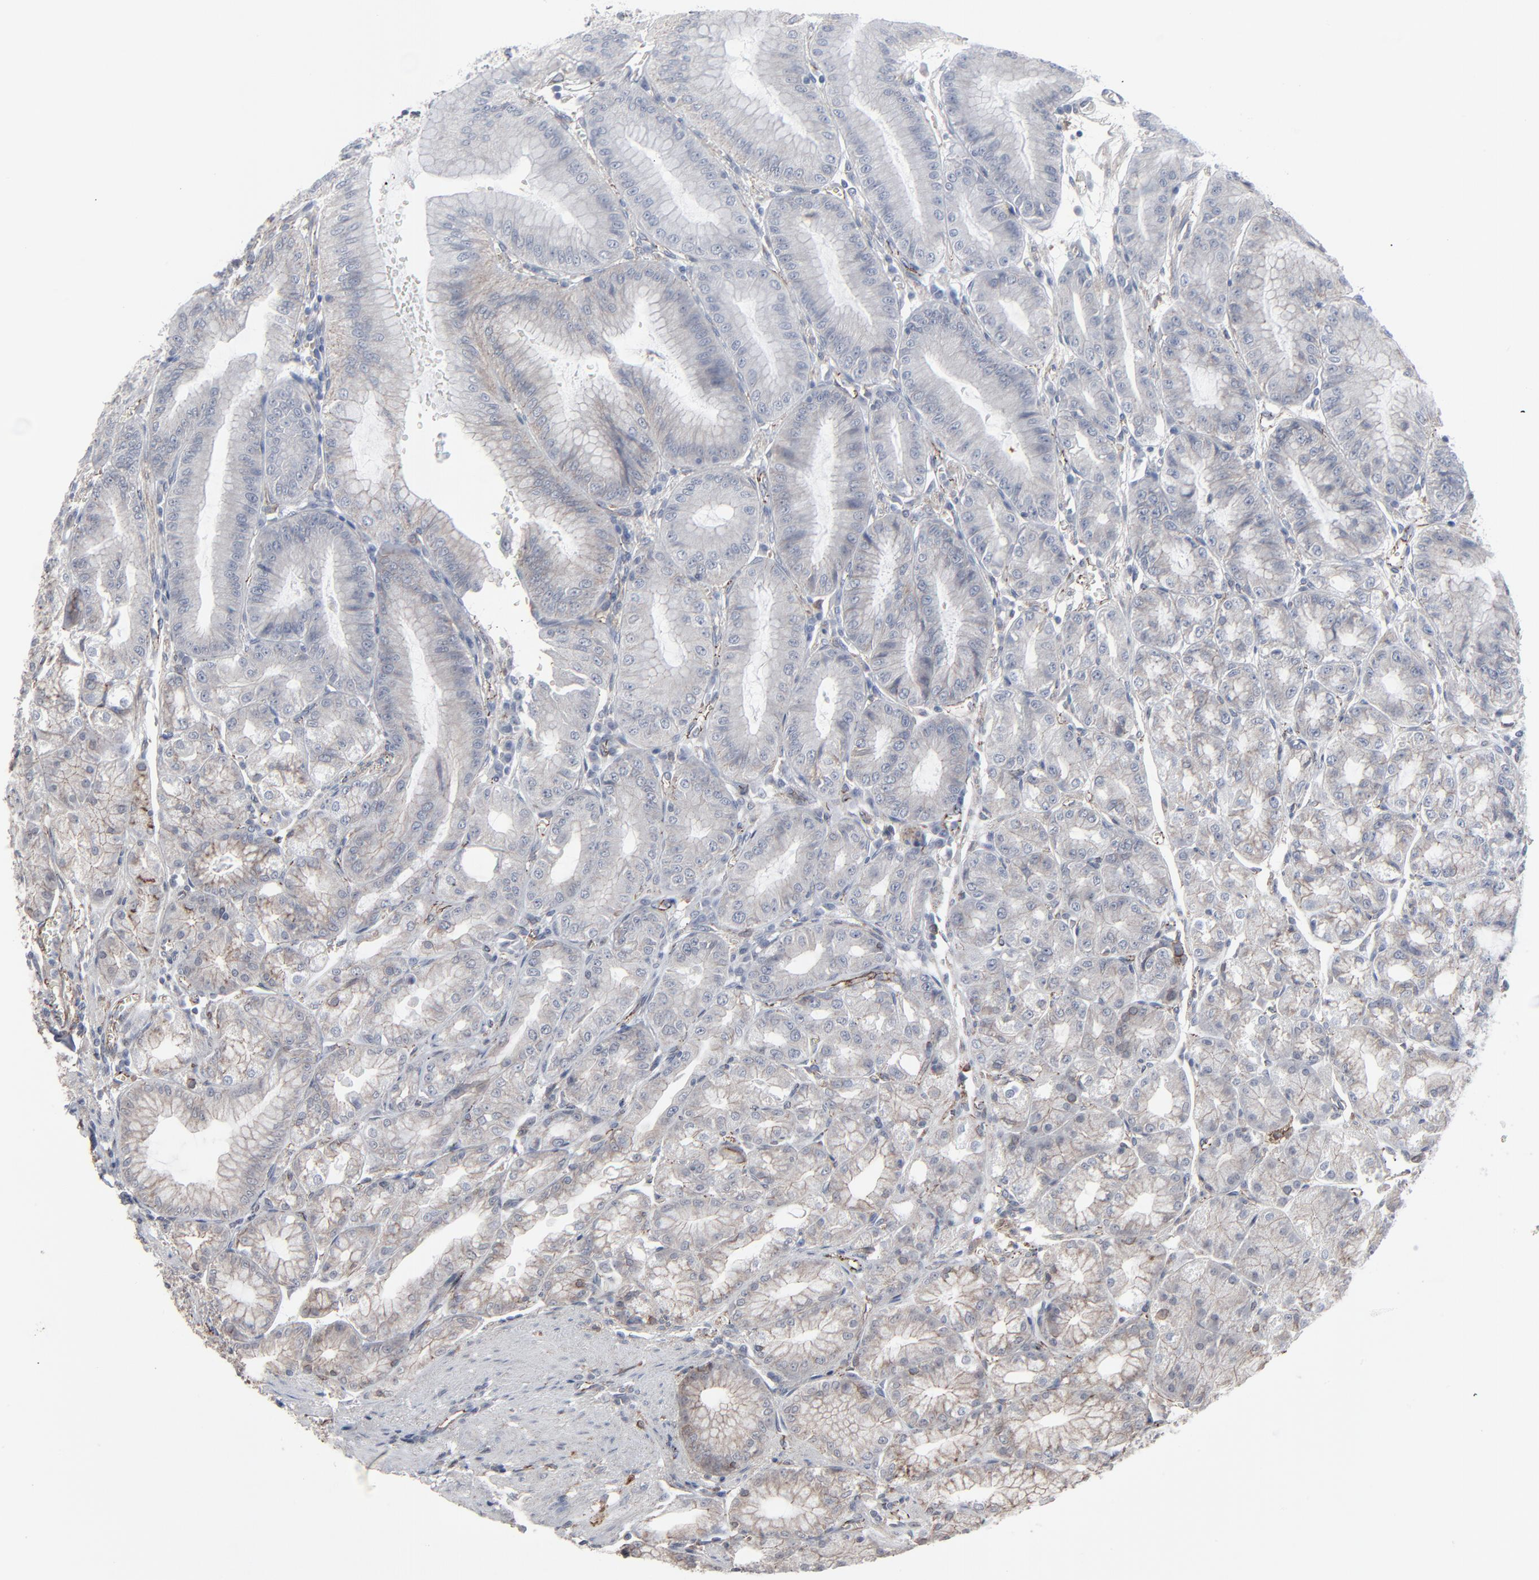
{"staining": {"intensity": "weak", "quantity": "<25%", "location": "cytoplasmic/membranous"}, "tissue": "stomach", "cell_type": "Glandular cells", "image_type": "normal", "snomed": [{"axis": "morphology", "description": "Normal tissue, NOS"}, {"axis": "topography", "description": "Stomach, lower"}], "caption": "DAB immunohistochemical staining of normal stomach displays no significant staining in glandular cells.", "gene": "CTNND1", "patient": {"sex": "male", "age": 71}}